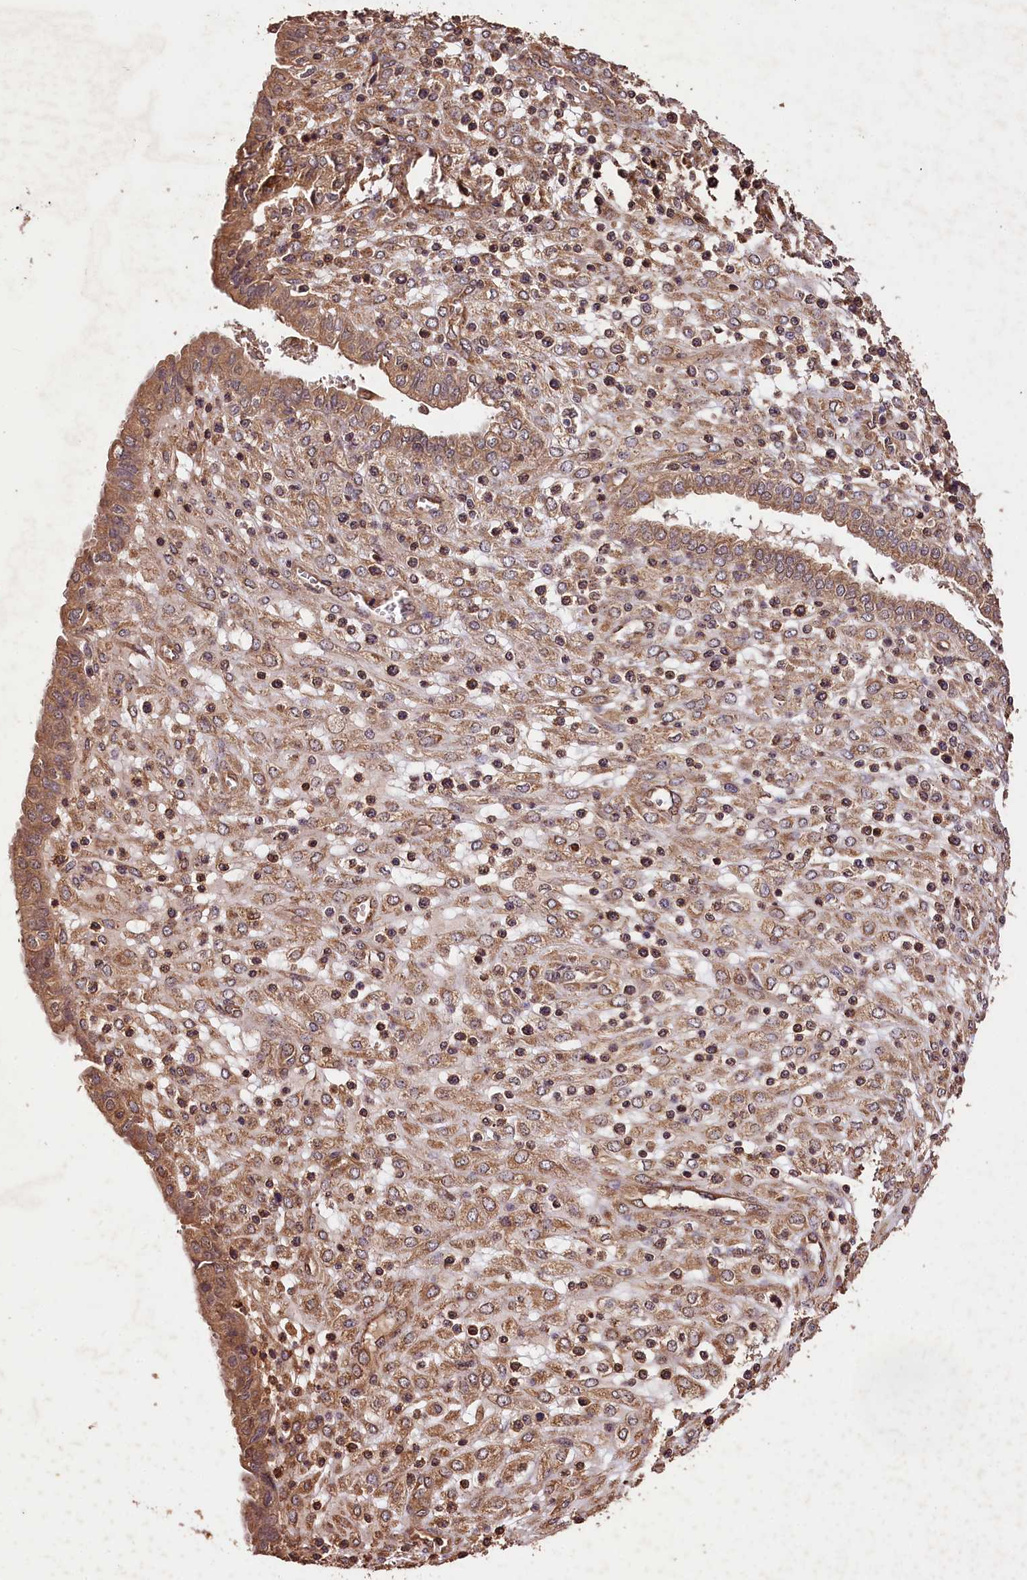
{"staining": {"intensity": "moderate", "quantity": ">75%", "location": "cytoplasmic/membranous"}, "tissue": "endometrial cancer", "cell_type": "Tumor cells", "image_type": "cancer", "snomed": [{"axis": "morphology", "description": "Normal tissue, NOS"}, {"axis": "morphology", "description": "Adenocarcinoma, NOS"}, {"axis": "topography", "description": "Endometrium"}], "caption": "Immunohistochemical staining of endometrial cancer displays moderate cytoplasmic/membranous protein positivity in approximately >75% of tumor cells. (DAB = brown stain, brightfield microscopy at high magnification).", "gene": "KPTN", "patient": {"sex": "female", "age": 53}}